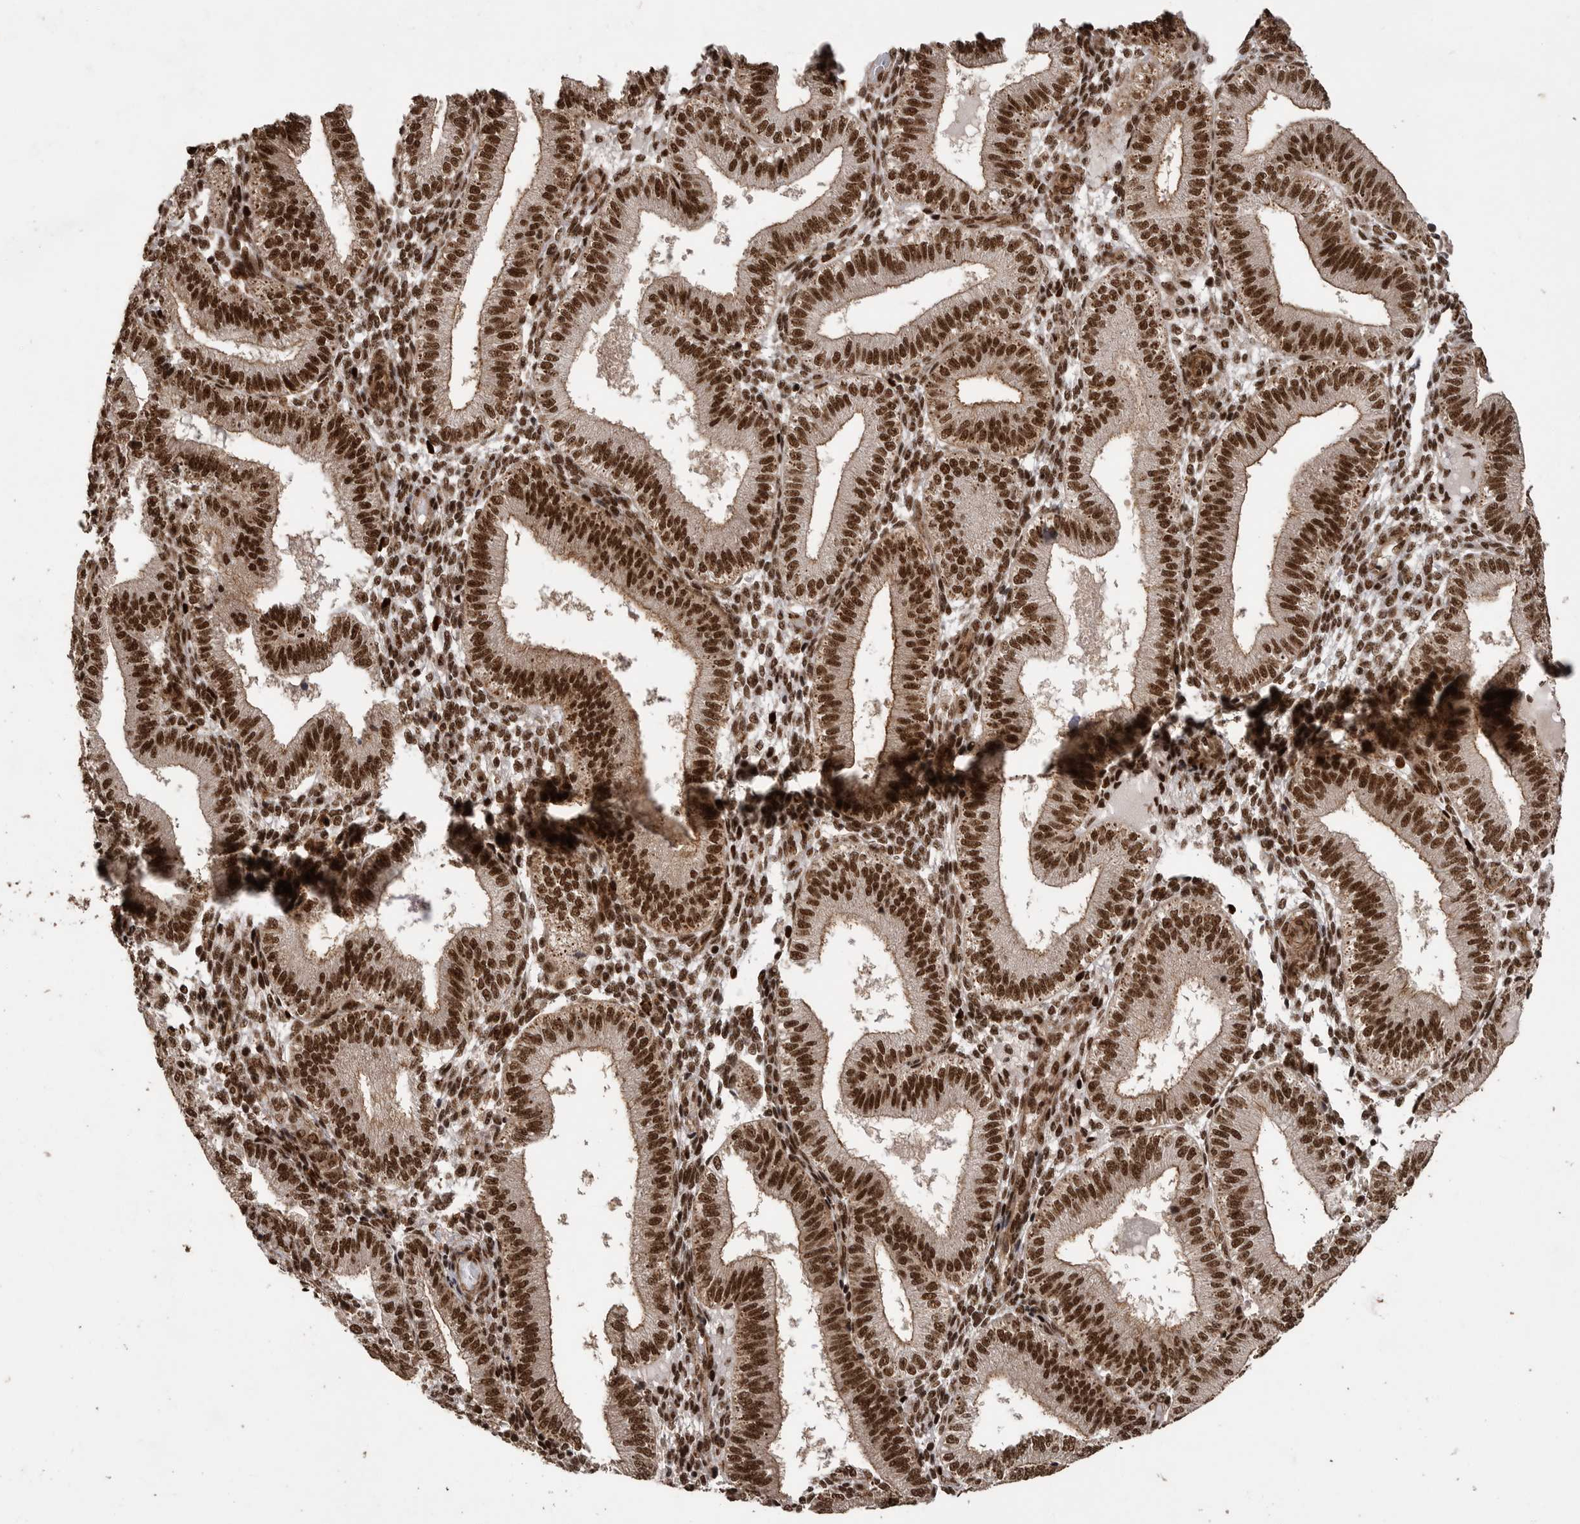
{"staining": {"intensity": "strong", "quantity": ">75%", "location": "nuclear"}, "tissue": "endometrium", "cell_type": "Cells in endometrial stroma", "image_type": "normal", "snomed": [{"axis": "morphology", "description": "Normal tissue, NOS"}, {"axis": "topography", "description": "Endometrium"}], "caption": "DAB (3,3'-diaminobenzidine) immunohistochemical staining of unremarkable endometrium demonstrates strong nuclear protein staining in about >75% of cells in endometrial stroma.", "gene": "PPP1R8", "patient": {"sex": "female", "age": 39}}